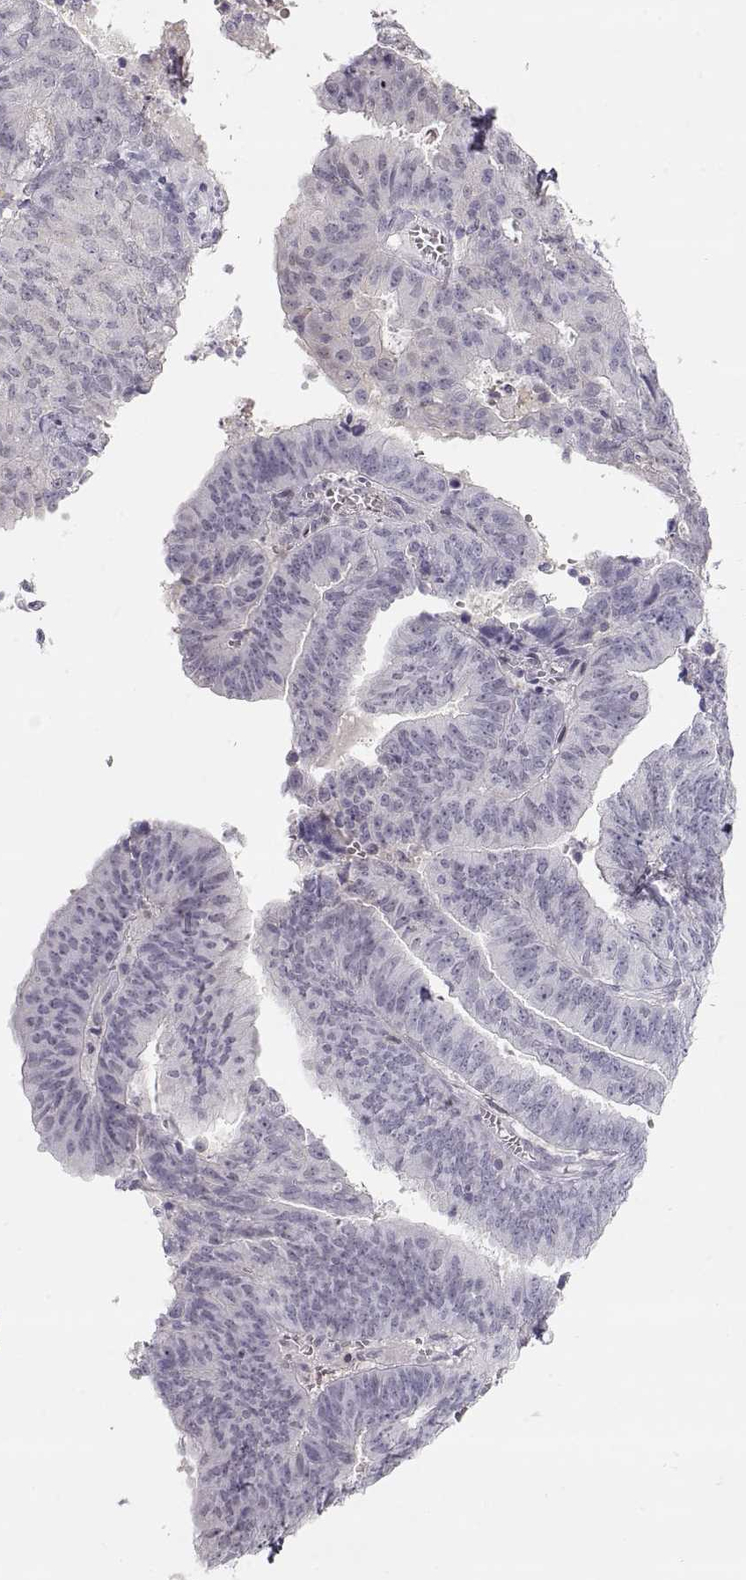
{"staining": {"intensity": "negative", "quantity": "none", "location": "none"}, "tissue": "endometrial cancer", "cell_type": "Tumor cells", "image_type": "cancer", "snomed": [{"axis": "morphology", "description": "Adenocarcinoma, NOS"}, {"axis": "topography", "description": "Endometrium"}], "caption": "A high-resolution image shows immunohistochemistry staining of endometrial cancer, which displays no significant staining in tumor cells. (DAB immunohistochemistry visualized using brightfield microscopy, high magnification).", "gene": "TEPP", "patient": {"sex": "female", "age": 82}}